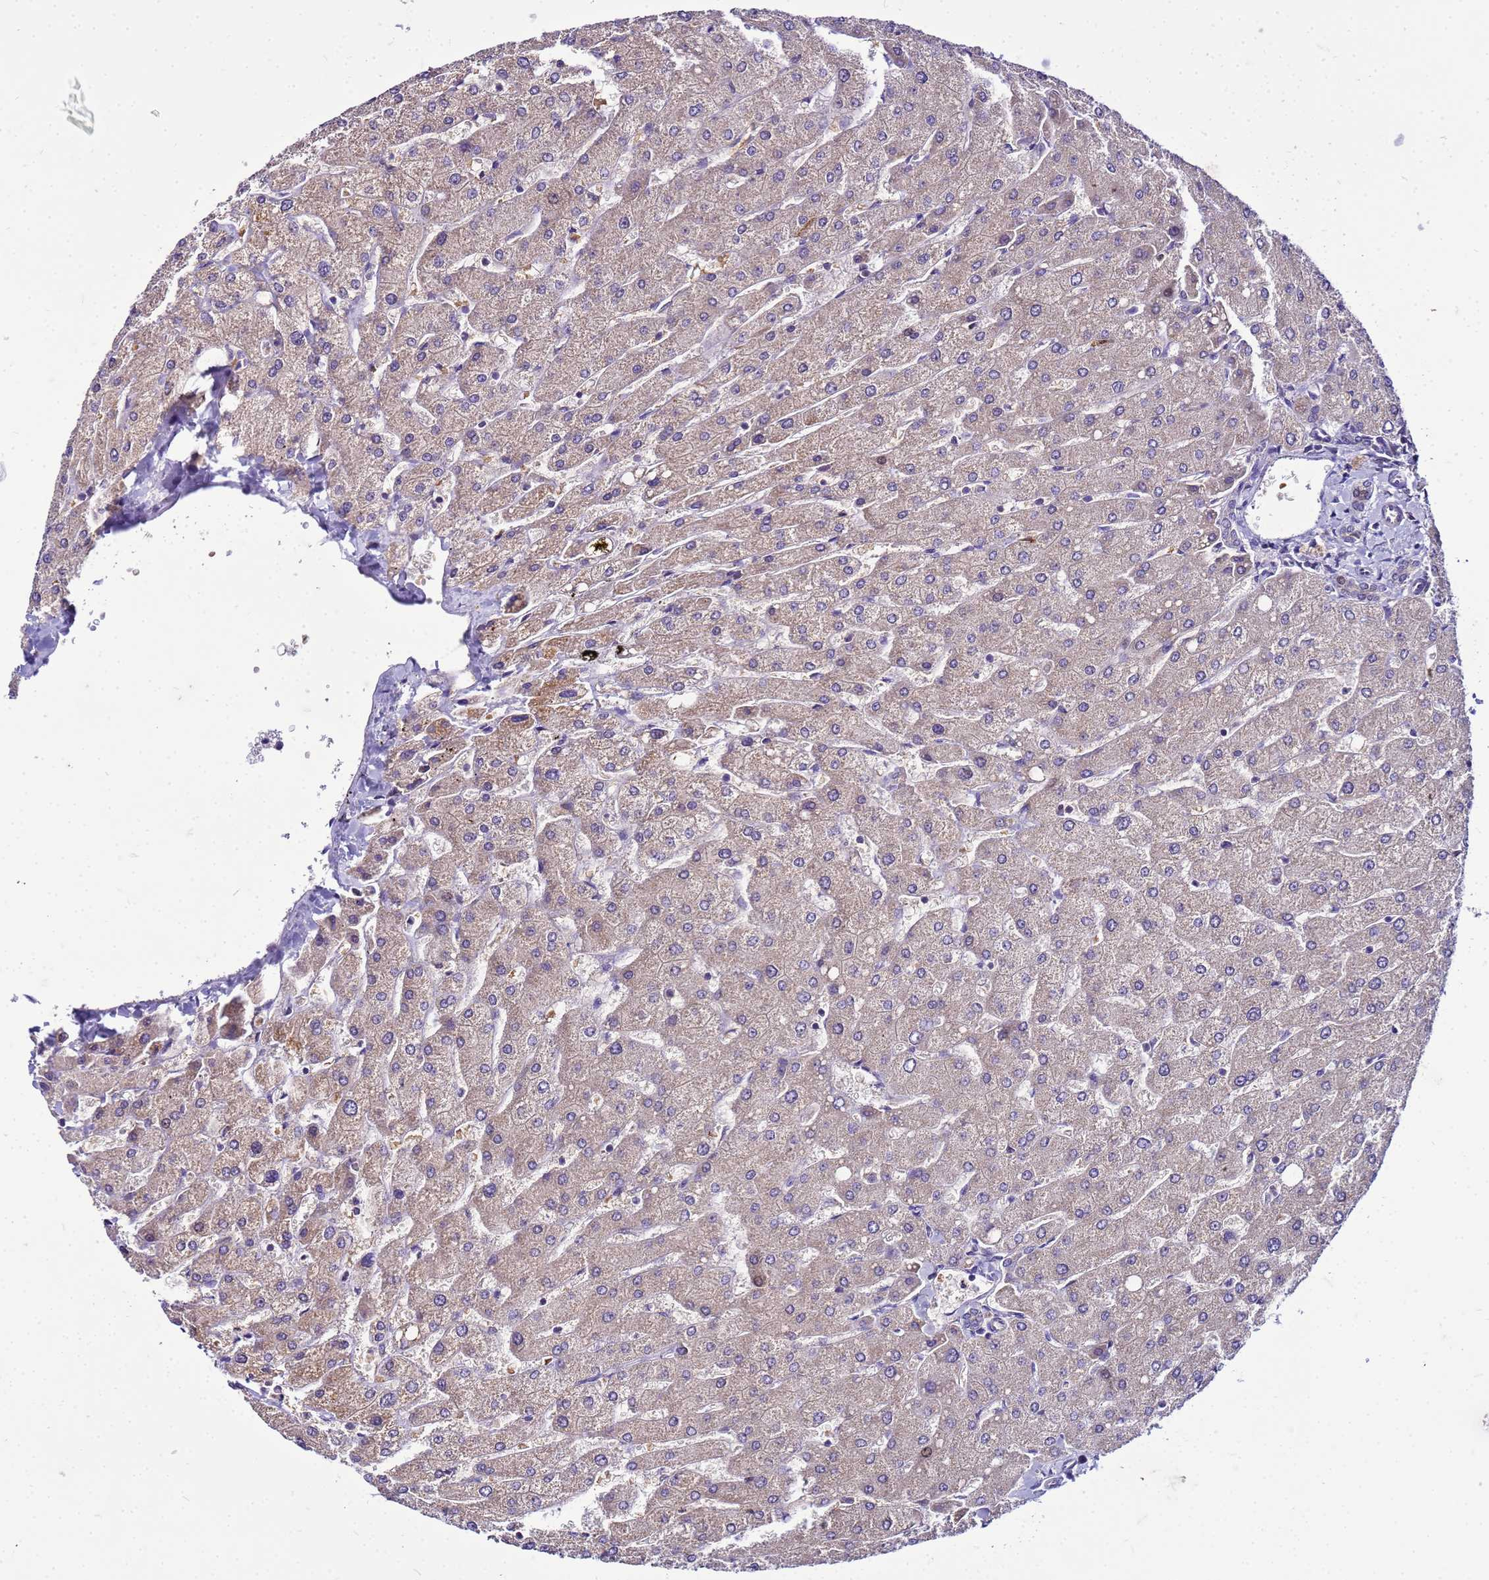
{"staining": {"intensity": "negative", "quantity": "none", "location": "none"}, "tissue": "liver", "cell_type": "Cholangiocytes", "image_type": "normal", "snomed": [{"axis": "morphology", "description": "Normal tissue, NOS"}, {"axis": "topography", "description": "Liver"}], "caption": "Immunohistochemistry (IHC) photomicrograph of unremarkable liver: human liver stained with DAB (3,3'-diaminobenzidine) shows no significant protein positivity in cholangiocytes.", "gene": "PKD1", "patient": {"sex": "male", "age": 55}}